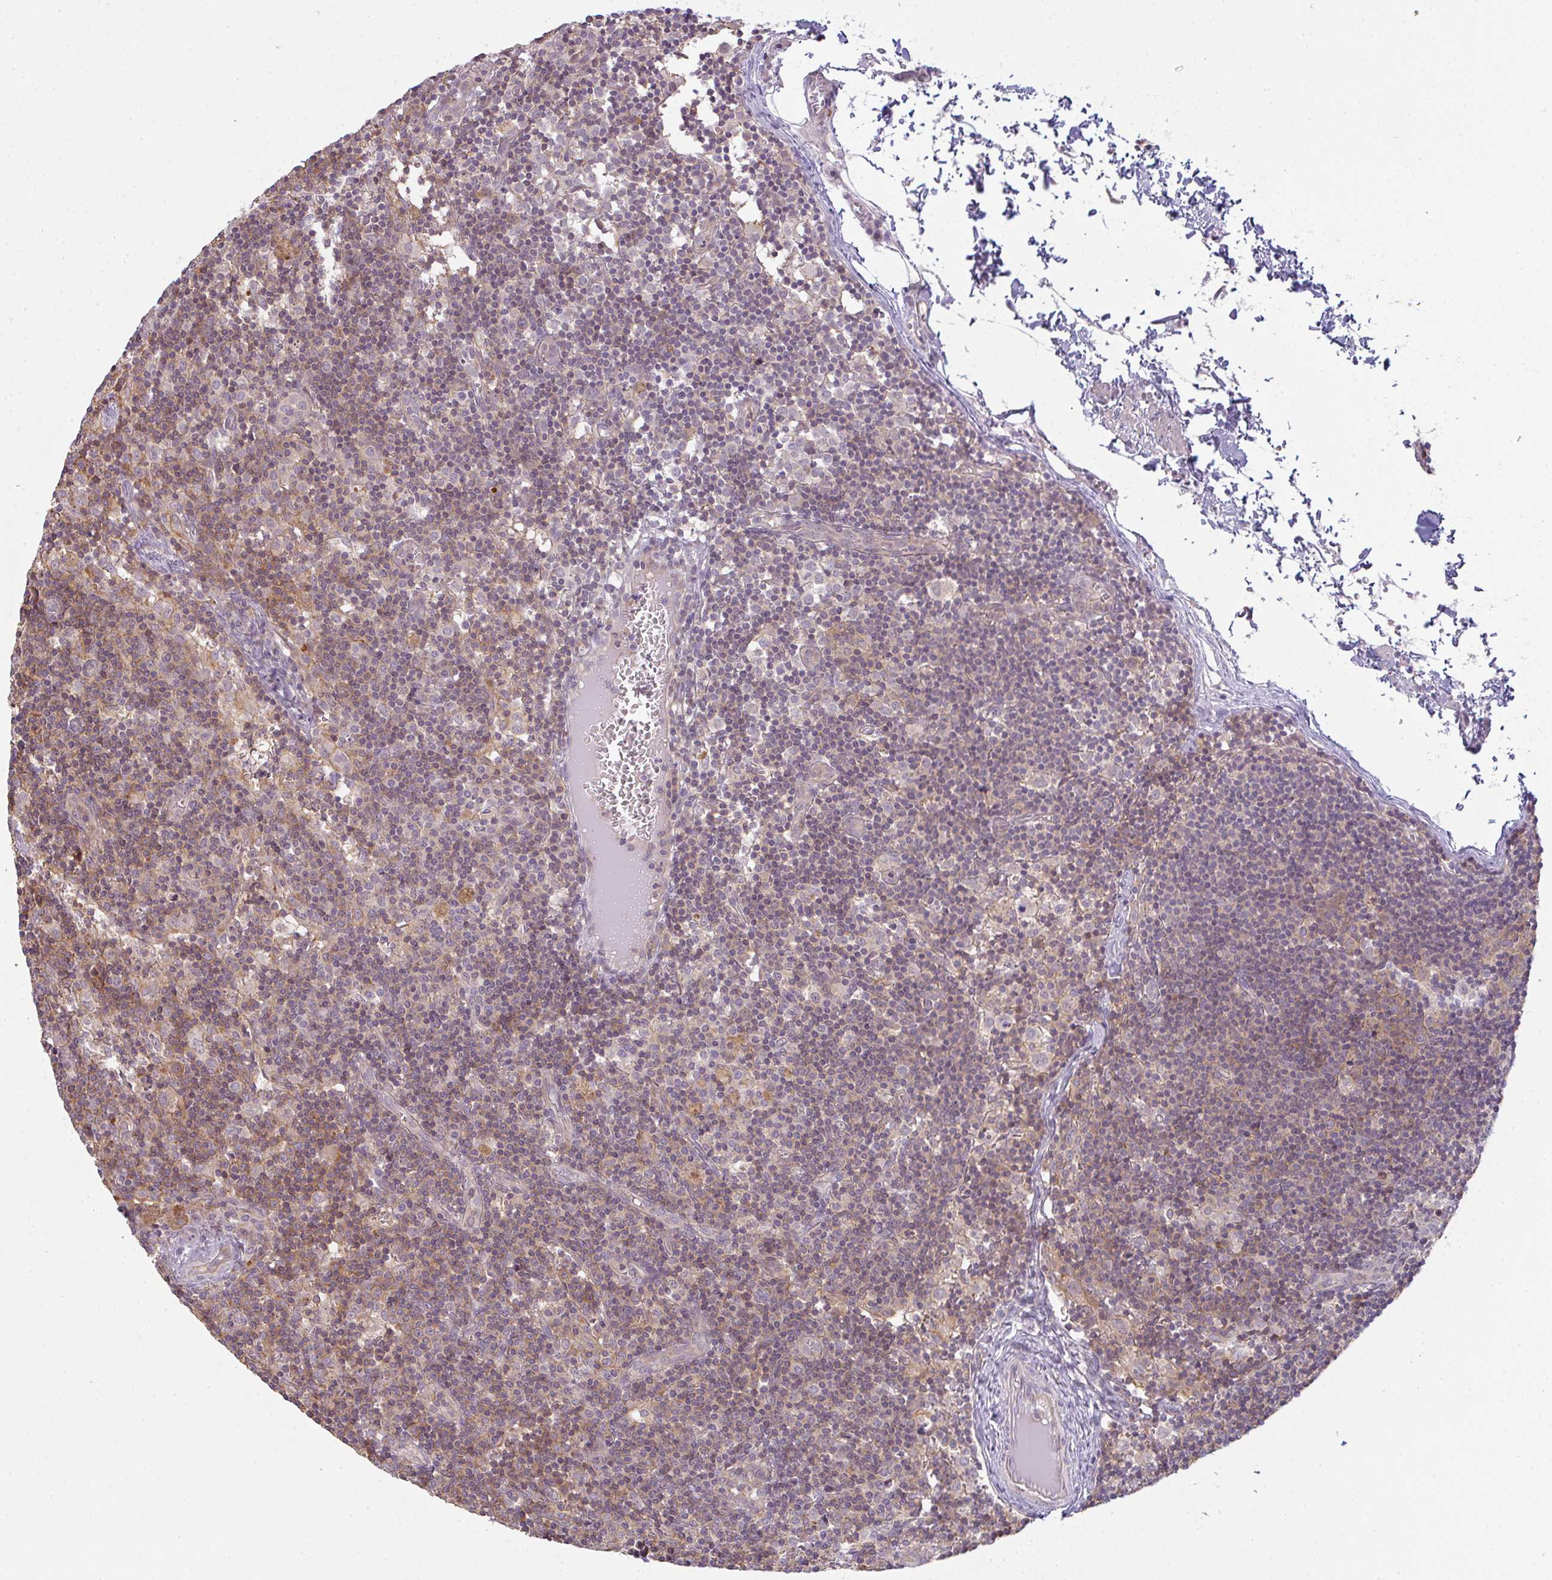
{"staining": {"intensity": "weak", "quantity": "<25%", "location": "cytoplasmic/membranous"}, "tissue": "lymph node", "cell_type": "Germinal center cells", "image_type": "normal", "snomed": [{"axis": "morphology", "description": "Normal tissue, NOS"}, {"axis": "topography", "description": "Lymph node"}], "caption": "Immunohistochemistry of unremarkable human lymph node demonstrates no positivity in germinal center cells. Brightfield microscopy of immunohistochemistry (IHC) stained with DAB (brown) and hematoxylin (blue), captured at high magnification.", "gene": "CSE1L", "patient": {"sex": "female", "age": 45}}